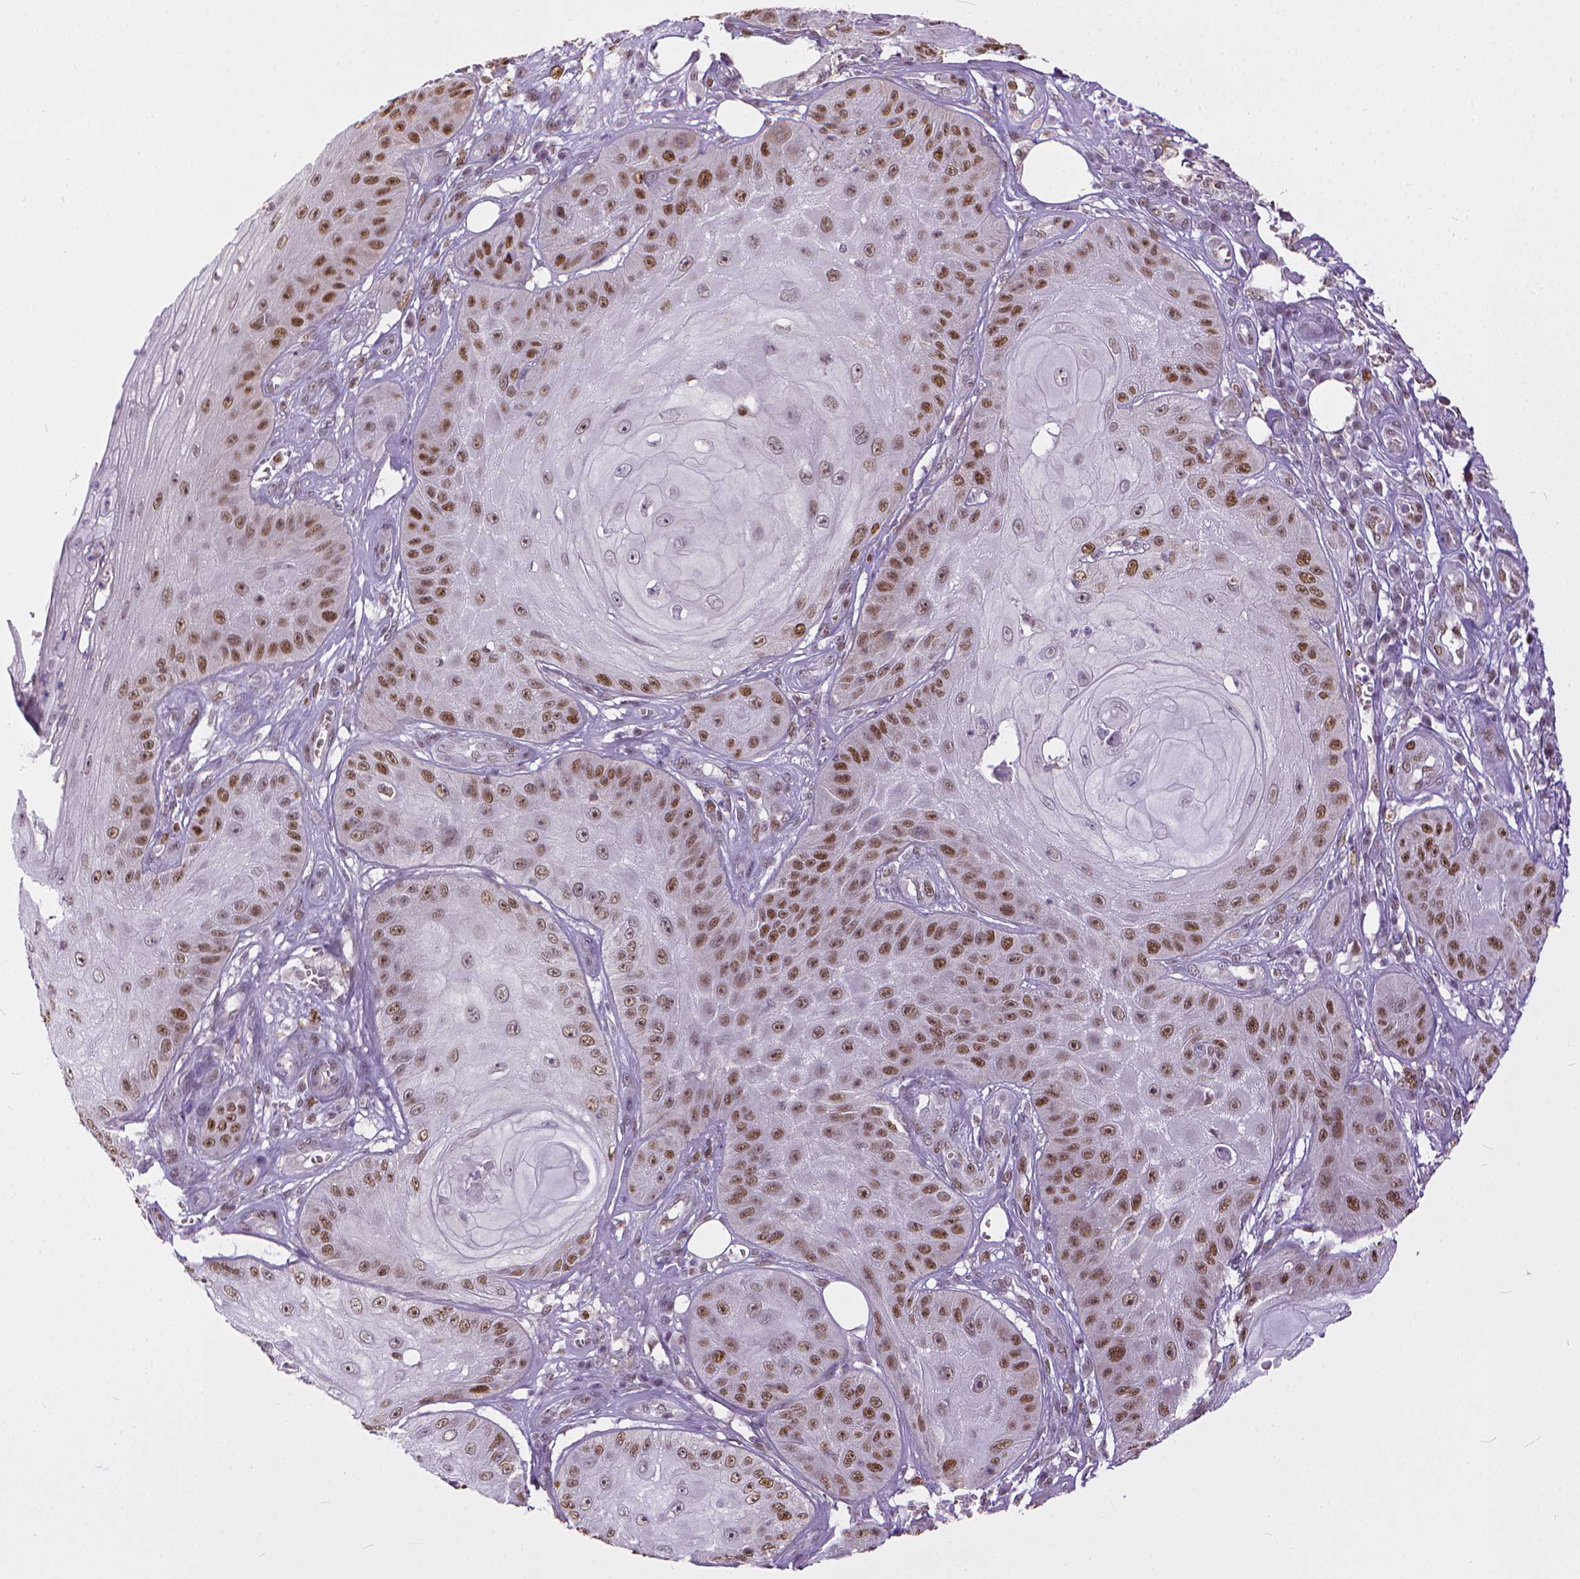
{"staining": {"intensity": "moderate", "quantity": ">75%", "location": "nuclear"}, "tissue": "skin cancer", "cell_type": "Tumor cells", "image_type": "cancer", "snomed": [{"axis": "morphology", "description": "Squamous cell carcinoma, NOS"}, {"axis": "topography", "description": "Skin"}], "caption": "IHC image of neoplastic tissue: human skin cancer (squamous cell carcinoma) stained using IHC shows medium levels of moderate protein expression localized specifically in the nuclear of tumor cells, appearing as a nuclear brown color.", "gene": "ERCC1", "patient": {"sex": "male", "age": 70}}